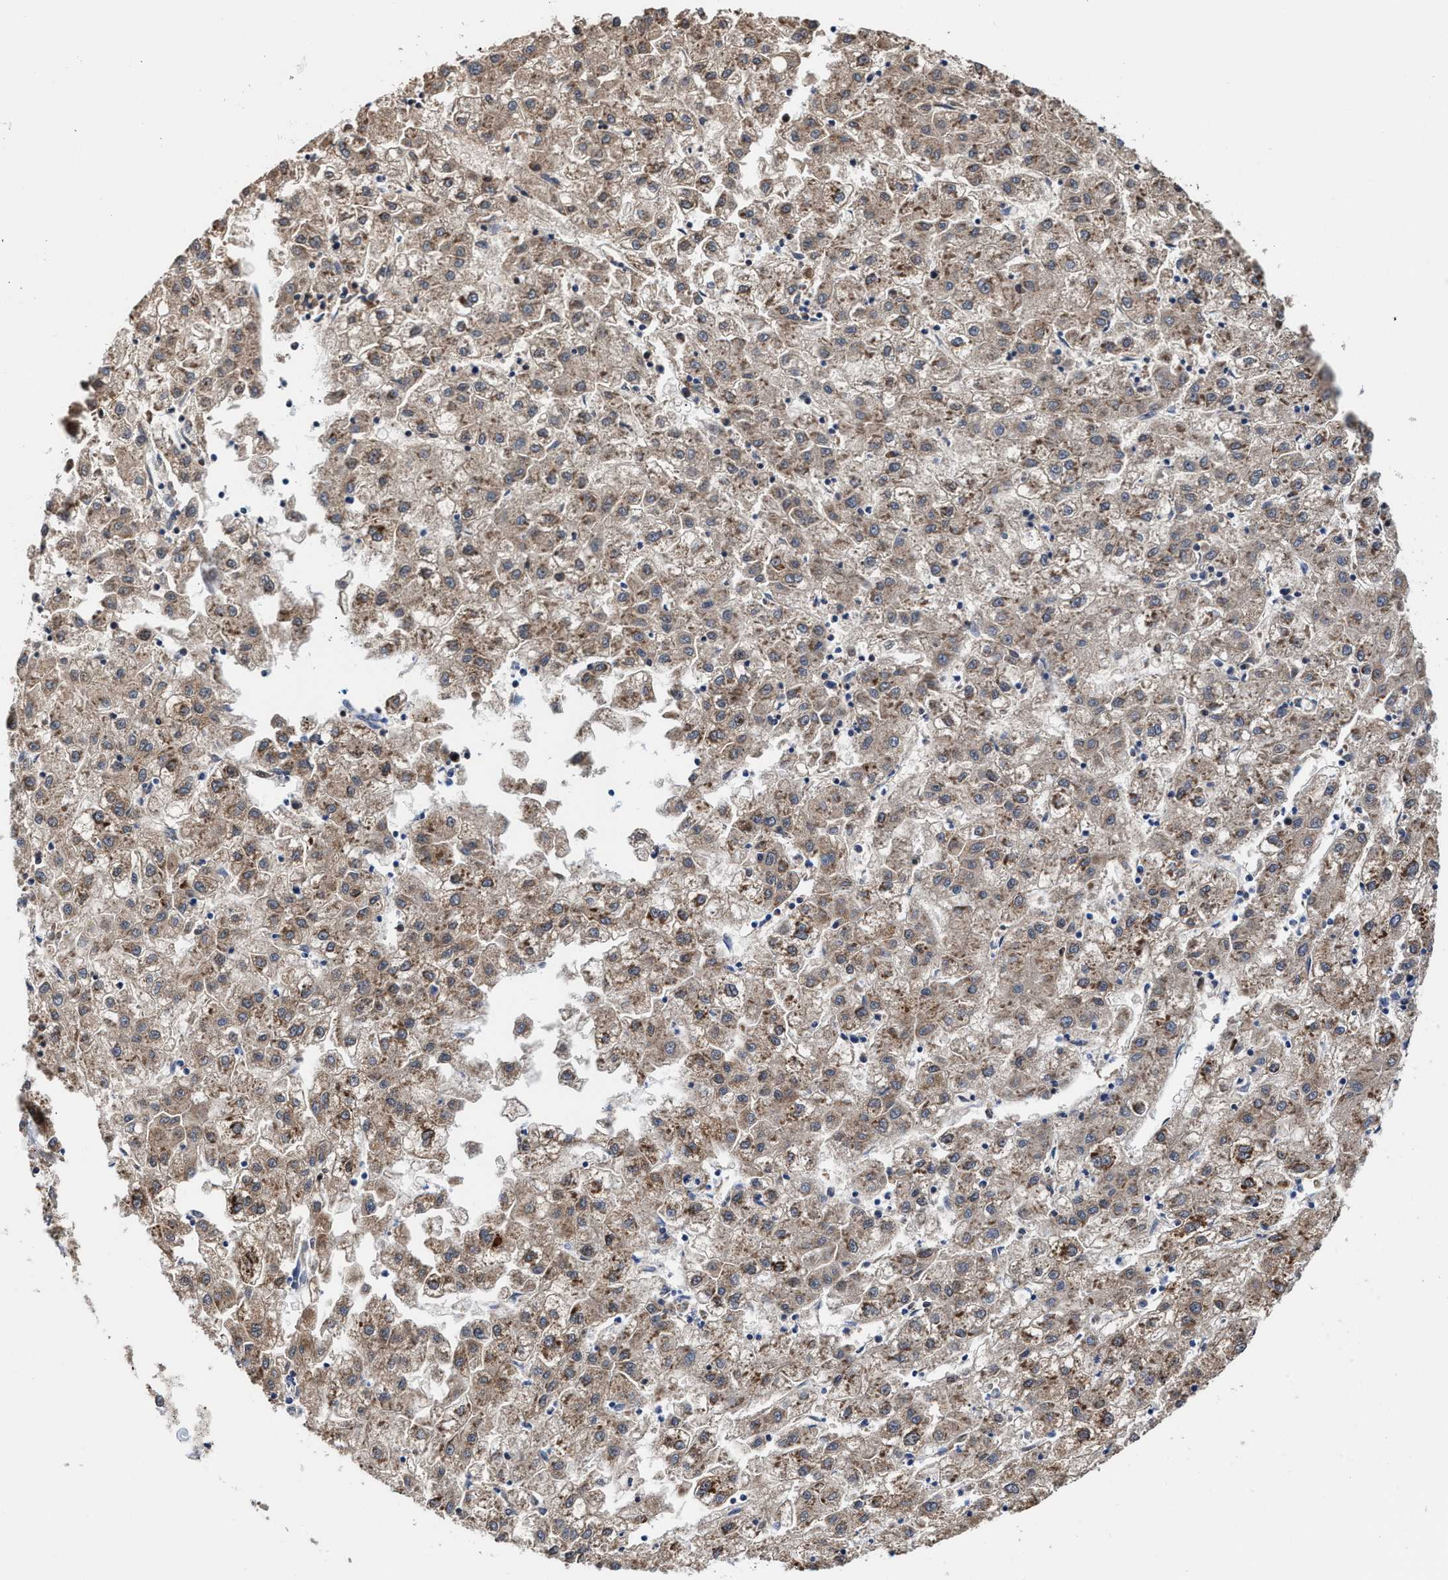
{"staining": {"intensity": "moderate", "quantity": "25%-75%", "location": "cytoplasmic/membranous"}, "tissue": "liver cancer", "cell_type": "Tumor cells", "image_type": "cancer", "snomed": [{"axis": "morphology", "description": "Carcinoma, Hepatocellular, NOS"}, {"axis": "topography", "description": "Liver"}], "caption": "Tumor cells demonstrate medium levels of moderate cytoplasmic/membranous positivity in approximately 25%-75% of cells in liver cancer.", "gene": "MECR", "patient": {"sex": "male", "age": 72}}